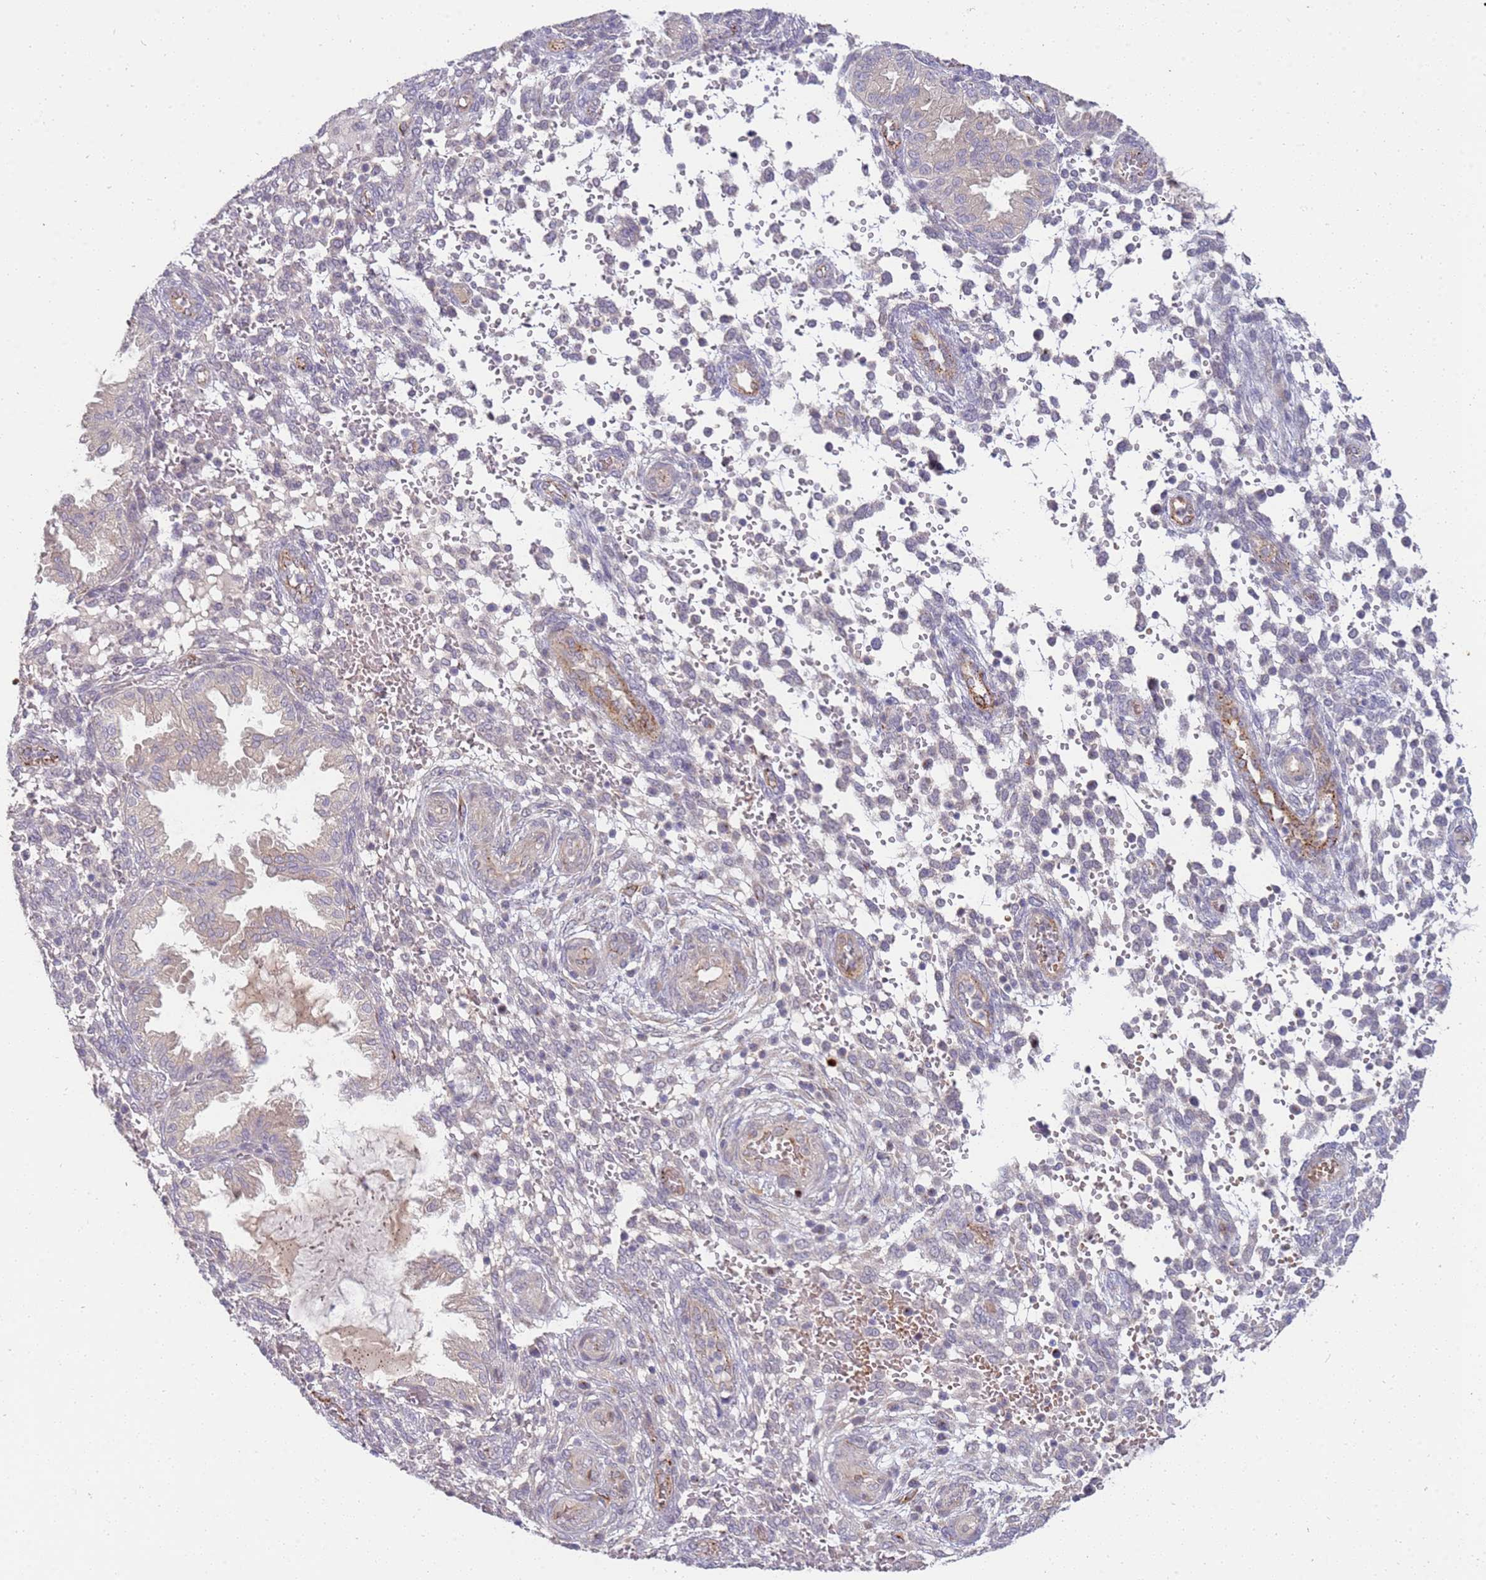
{"staining": {"intensity": "negative", "quantity": "none", "location": "none"}, "tissue": "endometrium", "cell_type": "Cells in endometrial stroma", "image_type": "normal", "snomed": [{"axis": "morphology", "description": "Normal tissue, NOS"}, {"axis": "topography", "description": "Endometrium"}], "caption": "Endometrium stained for a protein using immunohistochemistry displays no expression cells in endometrial stroma.", "gene": "NMUR2", "patient": {"sex": "female", "age": 33}}